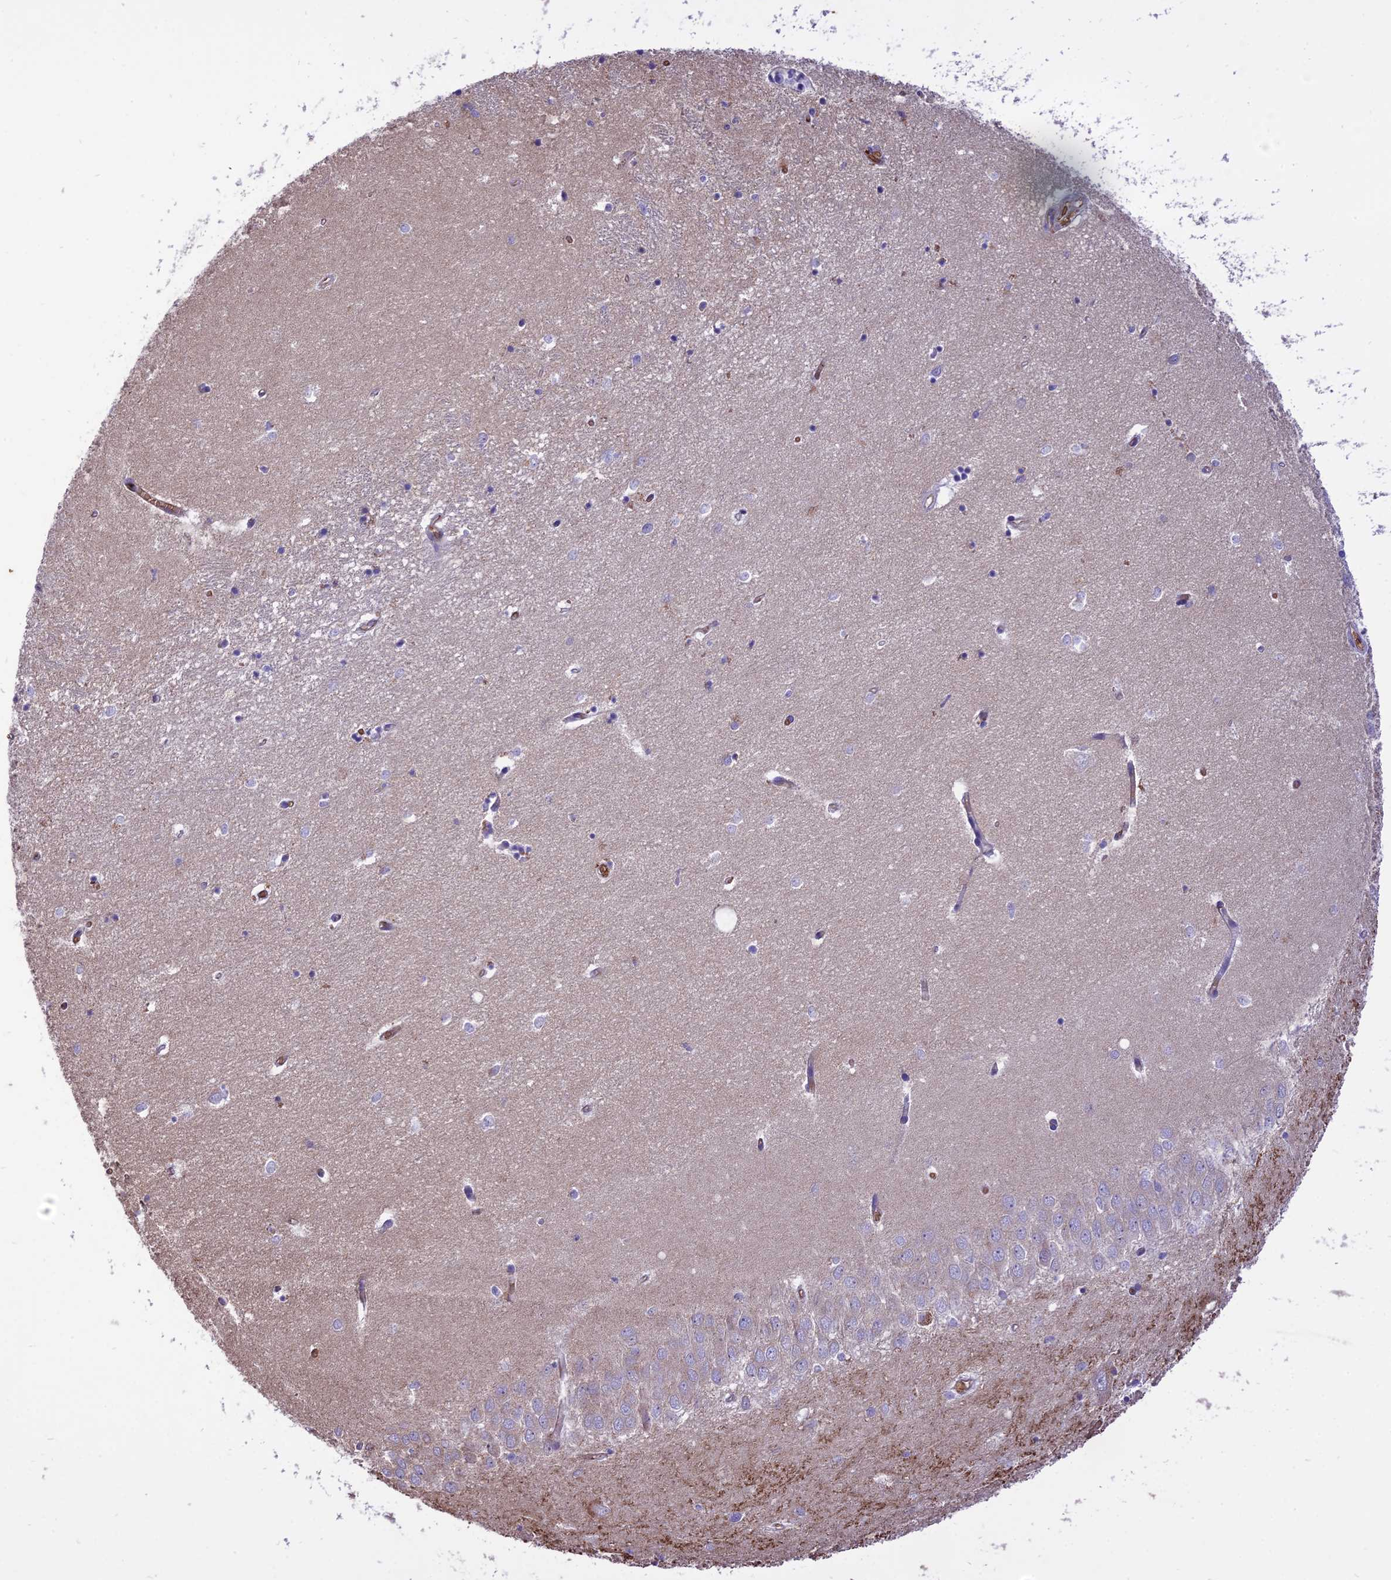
{"staining": {"intensity": "negative", "quantity": "none", "location": "none"}, "tissue": "hippocampus", "cell_type": "Glial cells", "image_type": "normal", "snomed": [{"axis": "morphology", "description": "Normal tissue, NOS"}, {"axis": "topography", "description": "Hippocampus"}], "caption": "Immunohistochemistry micrograph of unremarkable hippocampus stained for a protein (brown), which demonstrates no positivity in glial cells. (Stains: DAB IHC with hematoxylin counter stain, Microscopy: brightfield microscopy at high magnification).", "gene": "TTC4", "patient": {"sex": "female", "age": 64}}